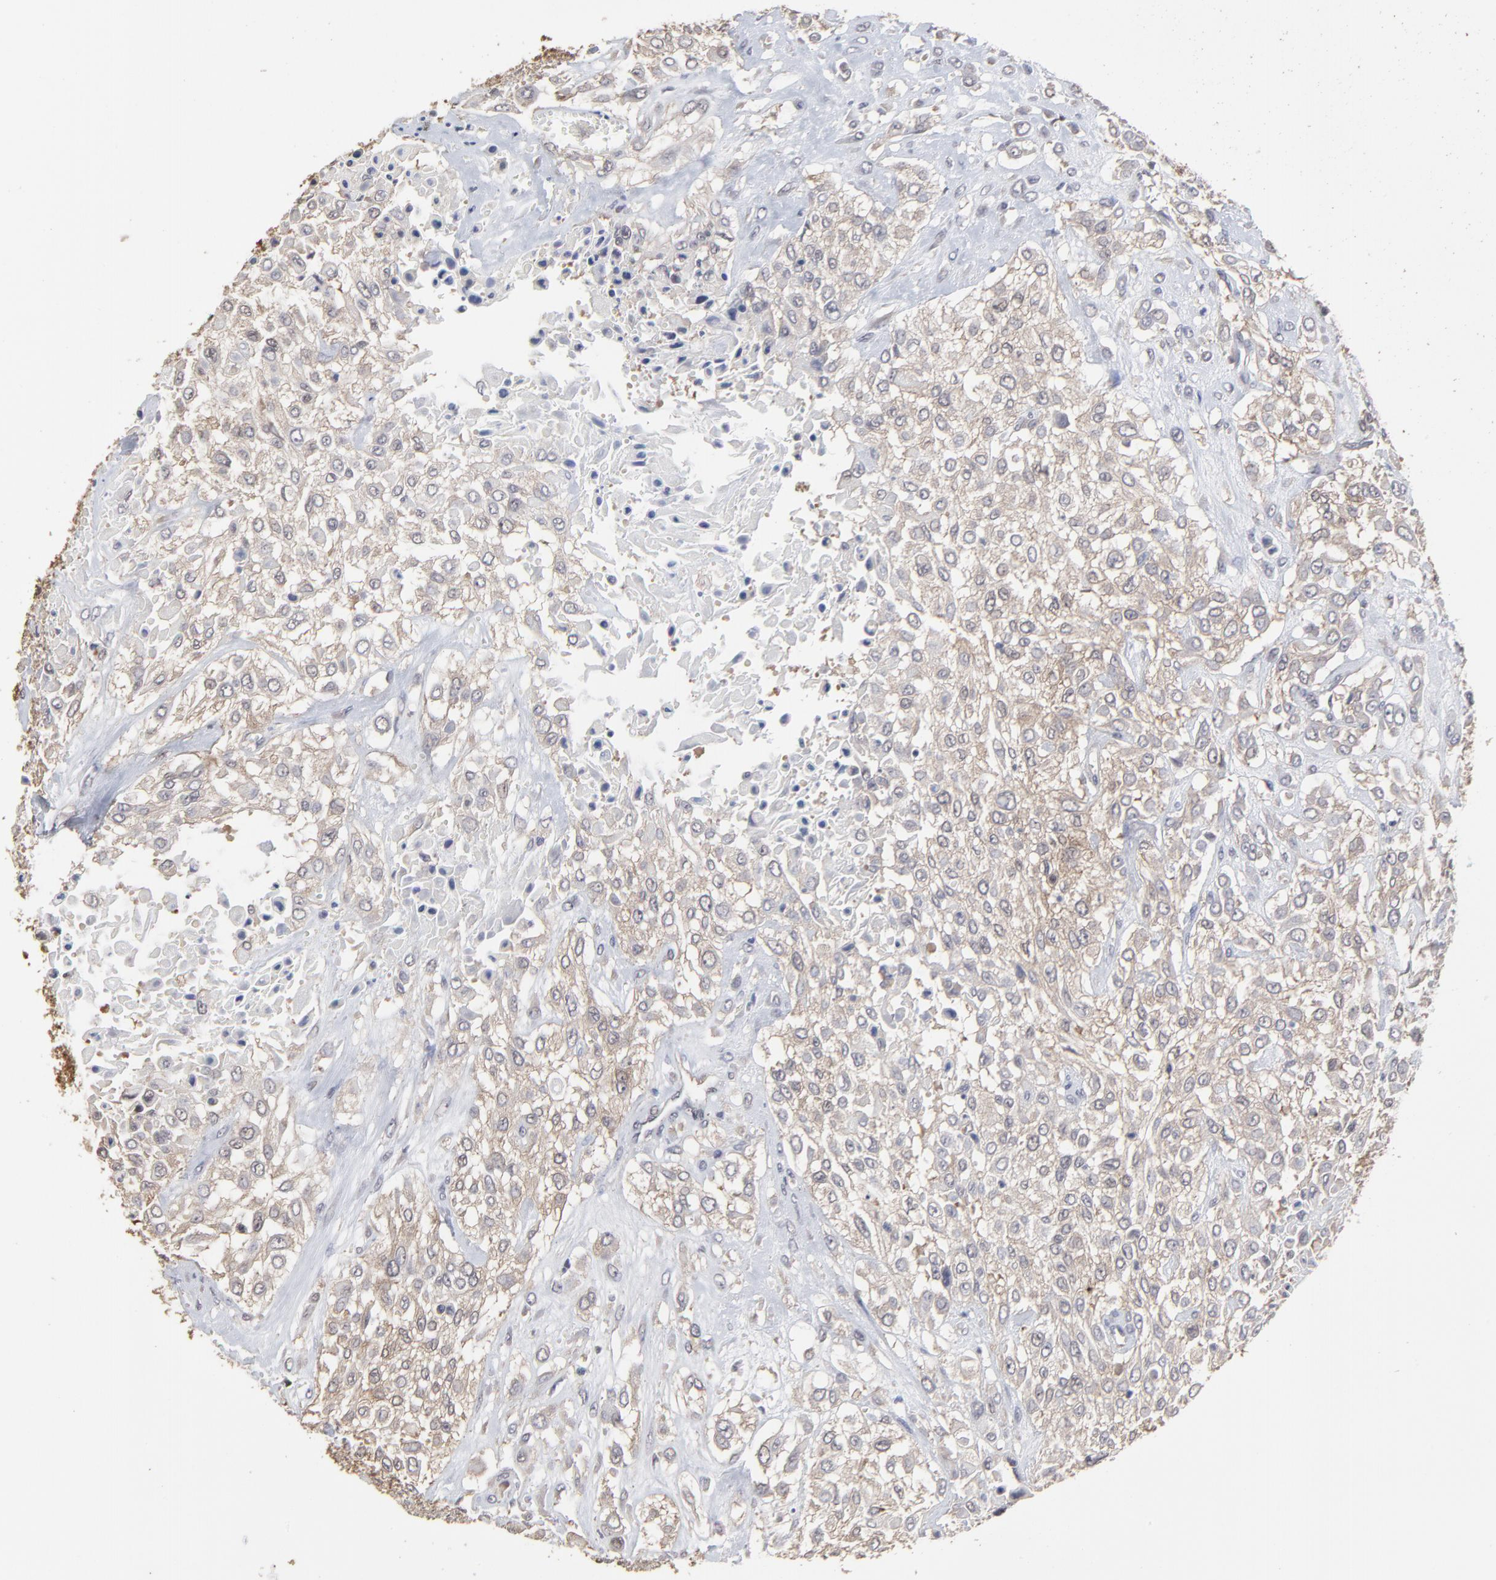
{"staining": {"intensity": "weak", "quantity": ">75%", "location": "cytoplasmic/membranous"}, "tissue": "urothelial cancer", "cell_type": "Tumor cells", "image_type": "cancer", "snomed": [{"axis": "morphology", "description": "Urothelial carcinoma, High grade"}, {"axis": "topography", "description": "Urinary bladder"}], "caption": "A brown stain highlights weak cytoplasmic/membranous staining of a protein in urothelial cancer tumor cells. The staining was performed using DAB (3,3'-diaminobenzidine), with brown indicating positive protein expression. Nuclei are stained blue with hematoxylin.", "gene": "CCT2", "patient": {"sex": "male", "age": 57}}